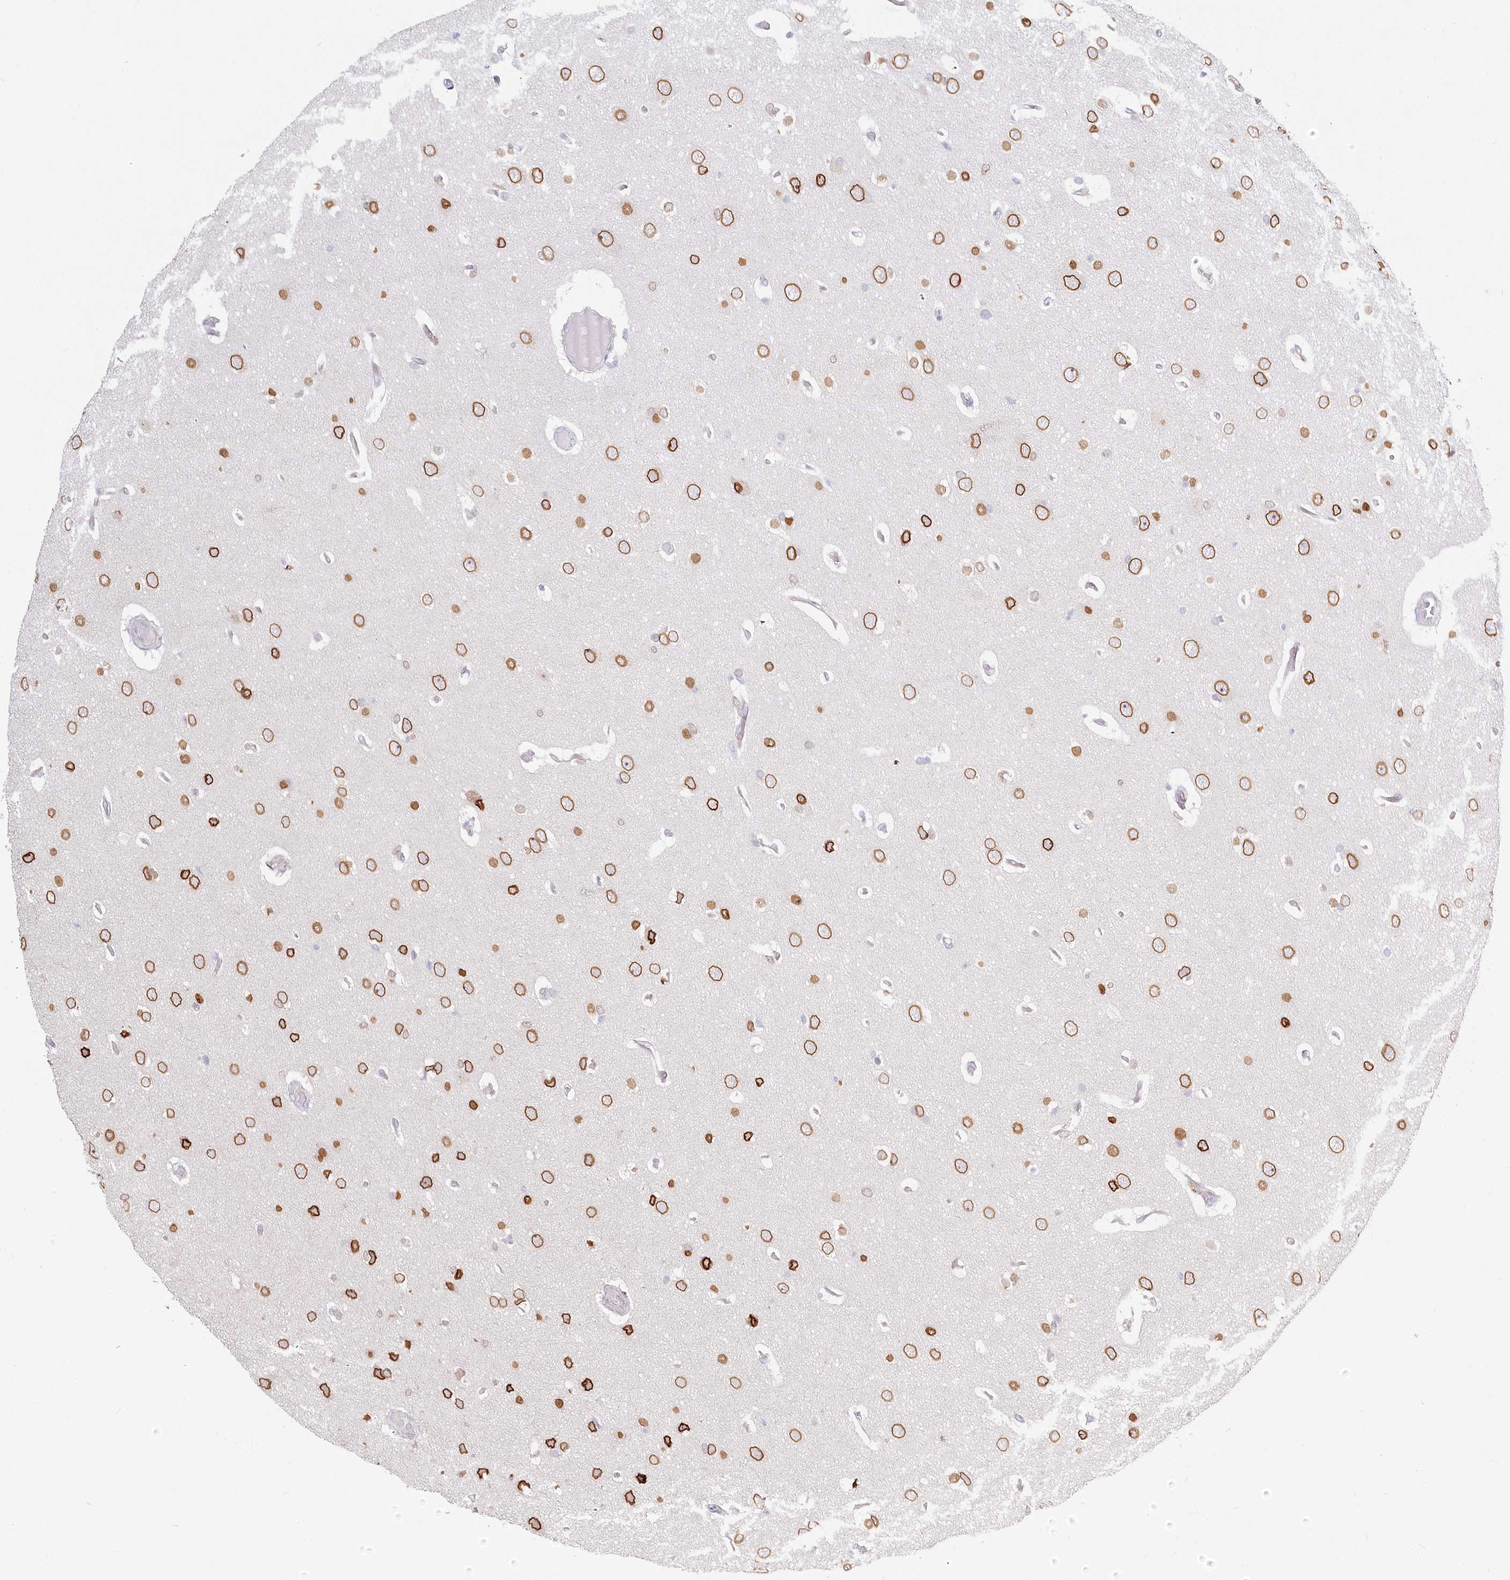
{"staining": {"intensity": "moderate", "quantity": ">75%", "location": "cytoplasmic/membranous,nuclear"}, "tissue": "glioma", "cell_type": "Tumor cells", "image_type": "cancer", "snomed": [{"axis": "morphology", "description": "Glioma, malignant, High grade"}, {"axis": "topography", "description": "Brain"}], "caption": "High-magnification brightfield microscopy of glioma stained with DAB (3,3'-diaminobenzidine) (brown) and counterstained with hematoxylin (blue). tumor cells exhibit moderate cytoplasmic/membranous and nuclear staining is identified in approximately>75% of cells.", "gene": "SPINK13", "patient": {"sex": "female", "age": 59}}